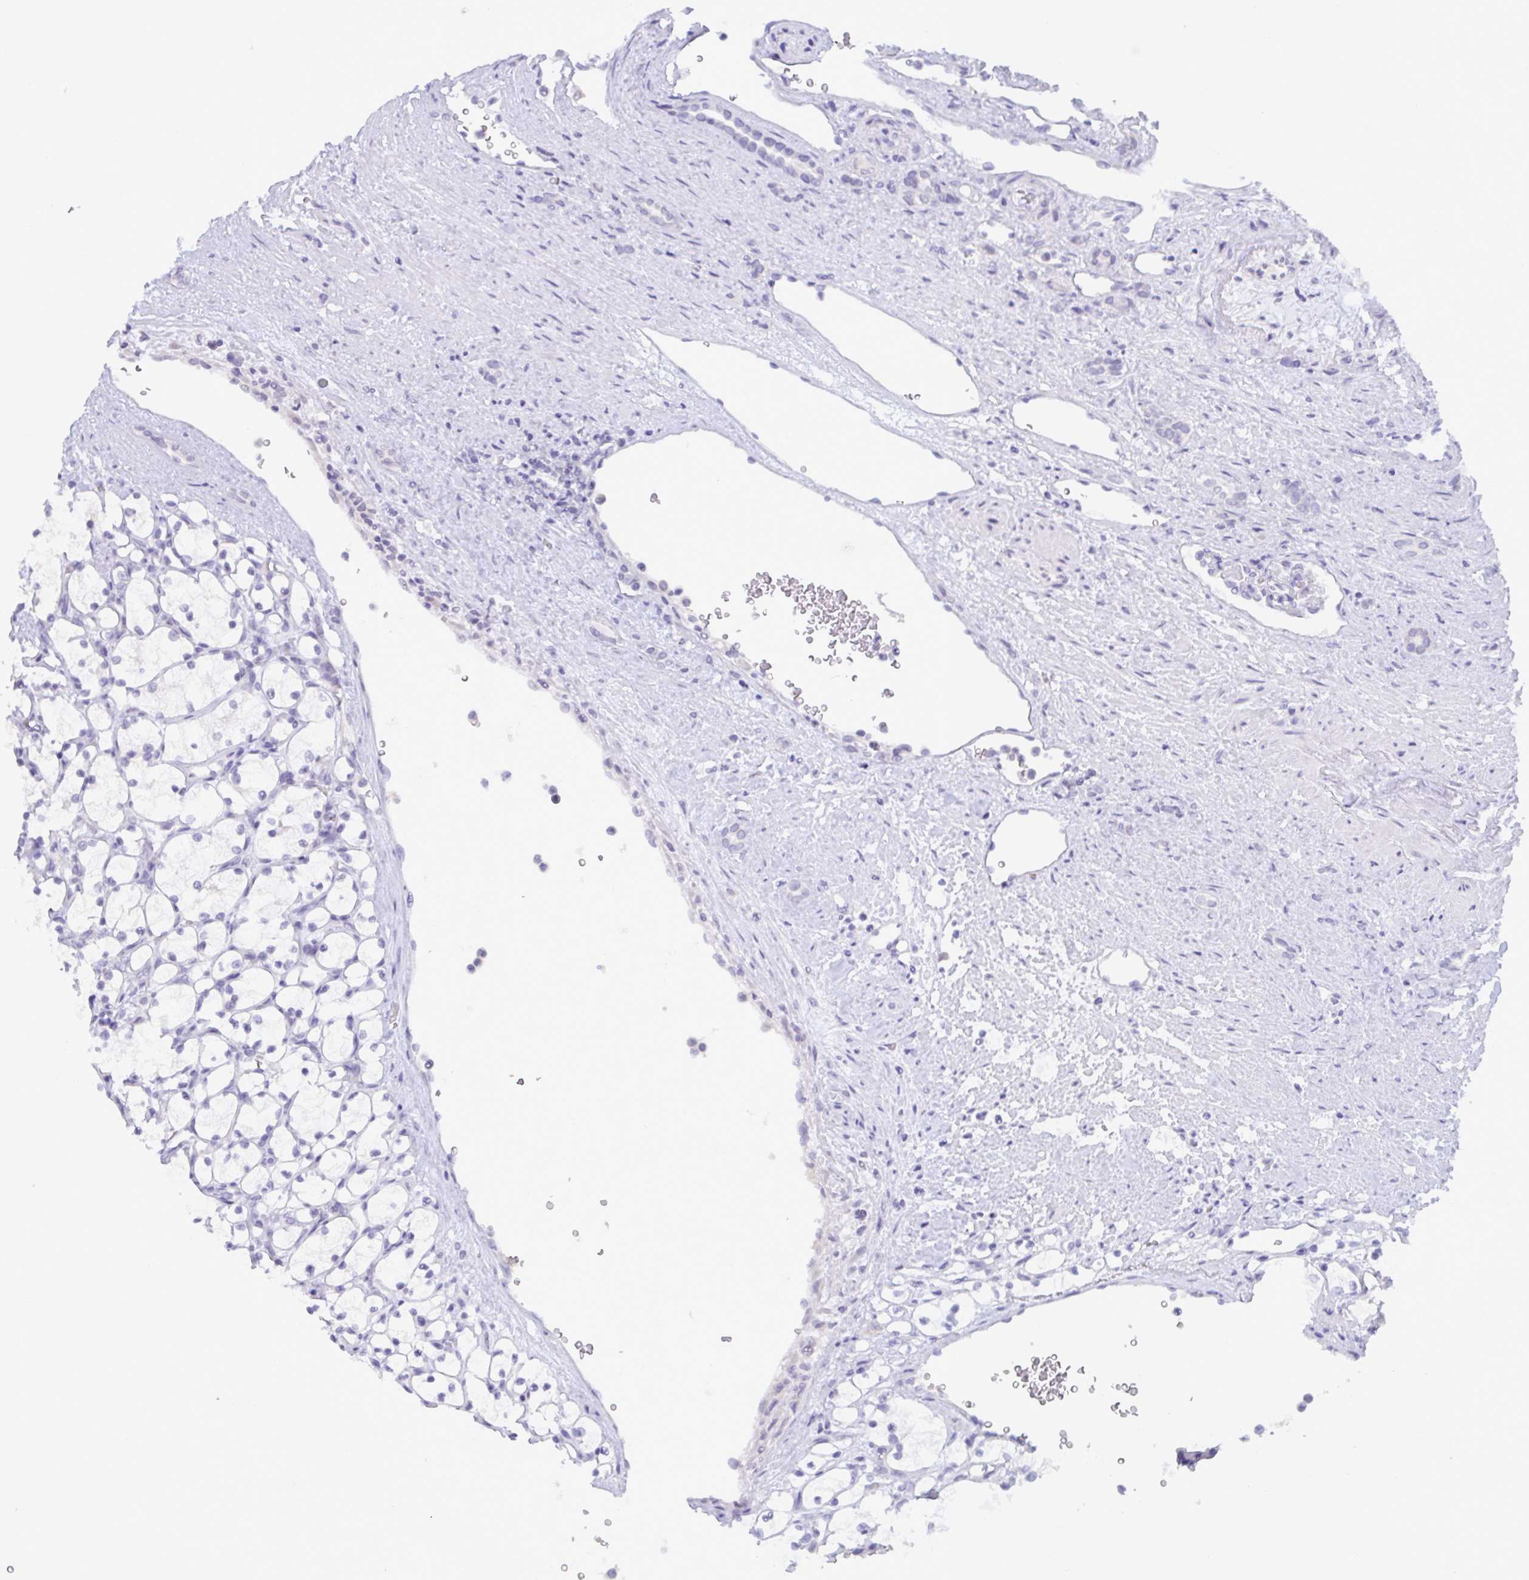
{"staining": {"intensity": "negative", "quantity": "none", "location": "none"}, "tissue": "renal cancer", "cell_type": "Tumor cells", "image_type": "cancer", "snomed": [{"axis": "morphology", "description": "Adenocarcinoma, NOS"}, {"axis": "topography", "description": "Kidney"}], "caption": "High magnification brightfield microscopy of renal cancer (adenocarcinoma) stained with DAB (brown) and counterstained with hematoxylin (blue): tumor cells show no significant positivity.", "gene": "SERPINB13", "patient": {"sex": "female", "age": 69}}